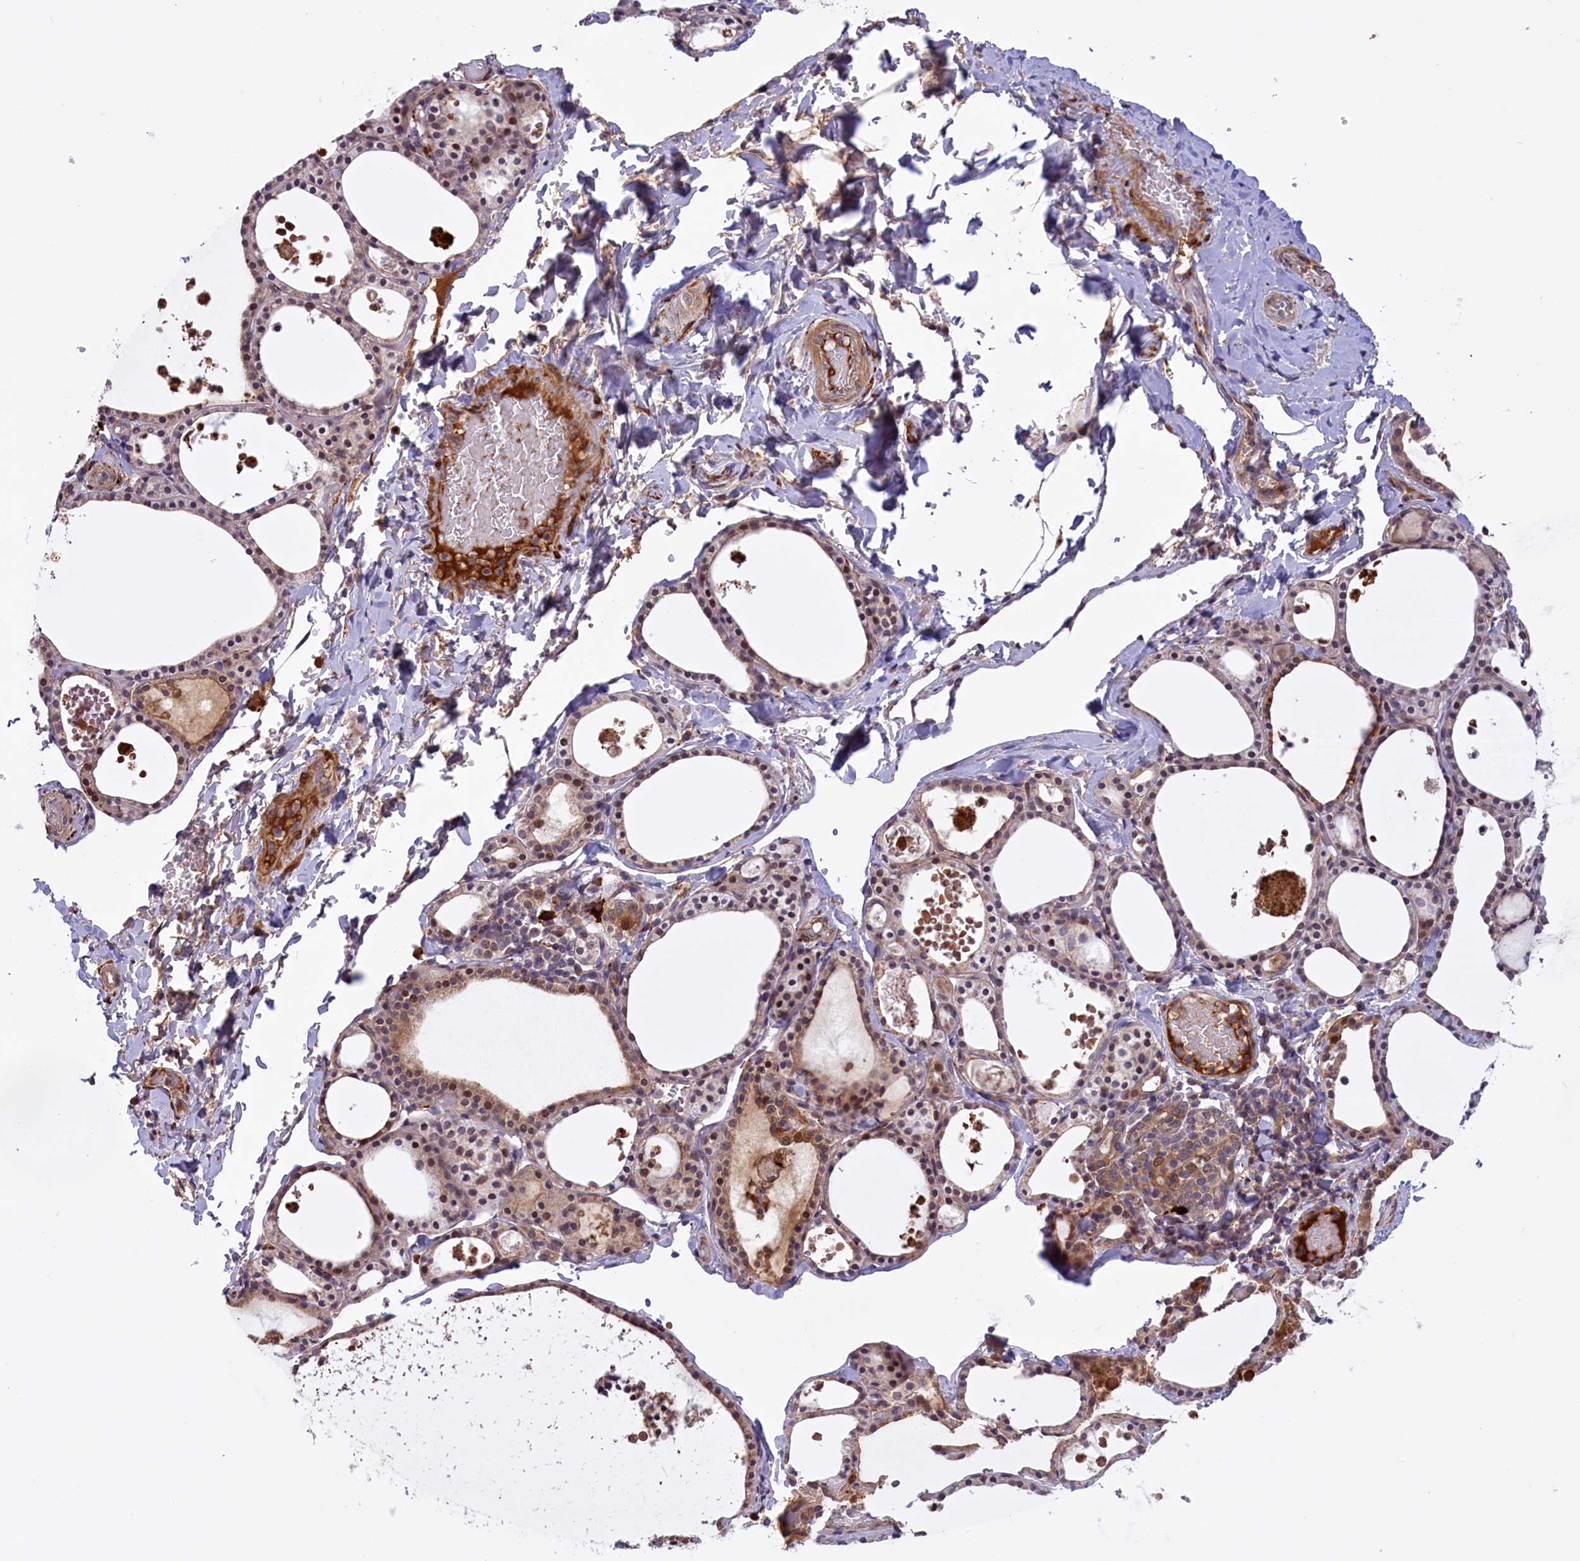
{"staining": {"intensity": "weak", "quantity": "25%-75%", "location": "cytoplasmic/membranous,nuclear"}, "tissue": "thyroid gland", "cell_type": "Glandular cells", "image_type": "normal", "snomed": [{"axis": "morphology", "description": "Normal tissue, NOS"}, {"axis": "topography", "description": "Thyroid gland"}], "caption": "A low amount of weak cytoplasmic/membranous,nuclear expression is identified in approximately 25%-75% of glandular cells in benign thyroid gland.", "gene": "RRAD", "patient": {"sex": "male", "age": 56}}